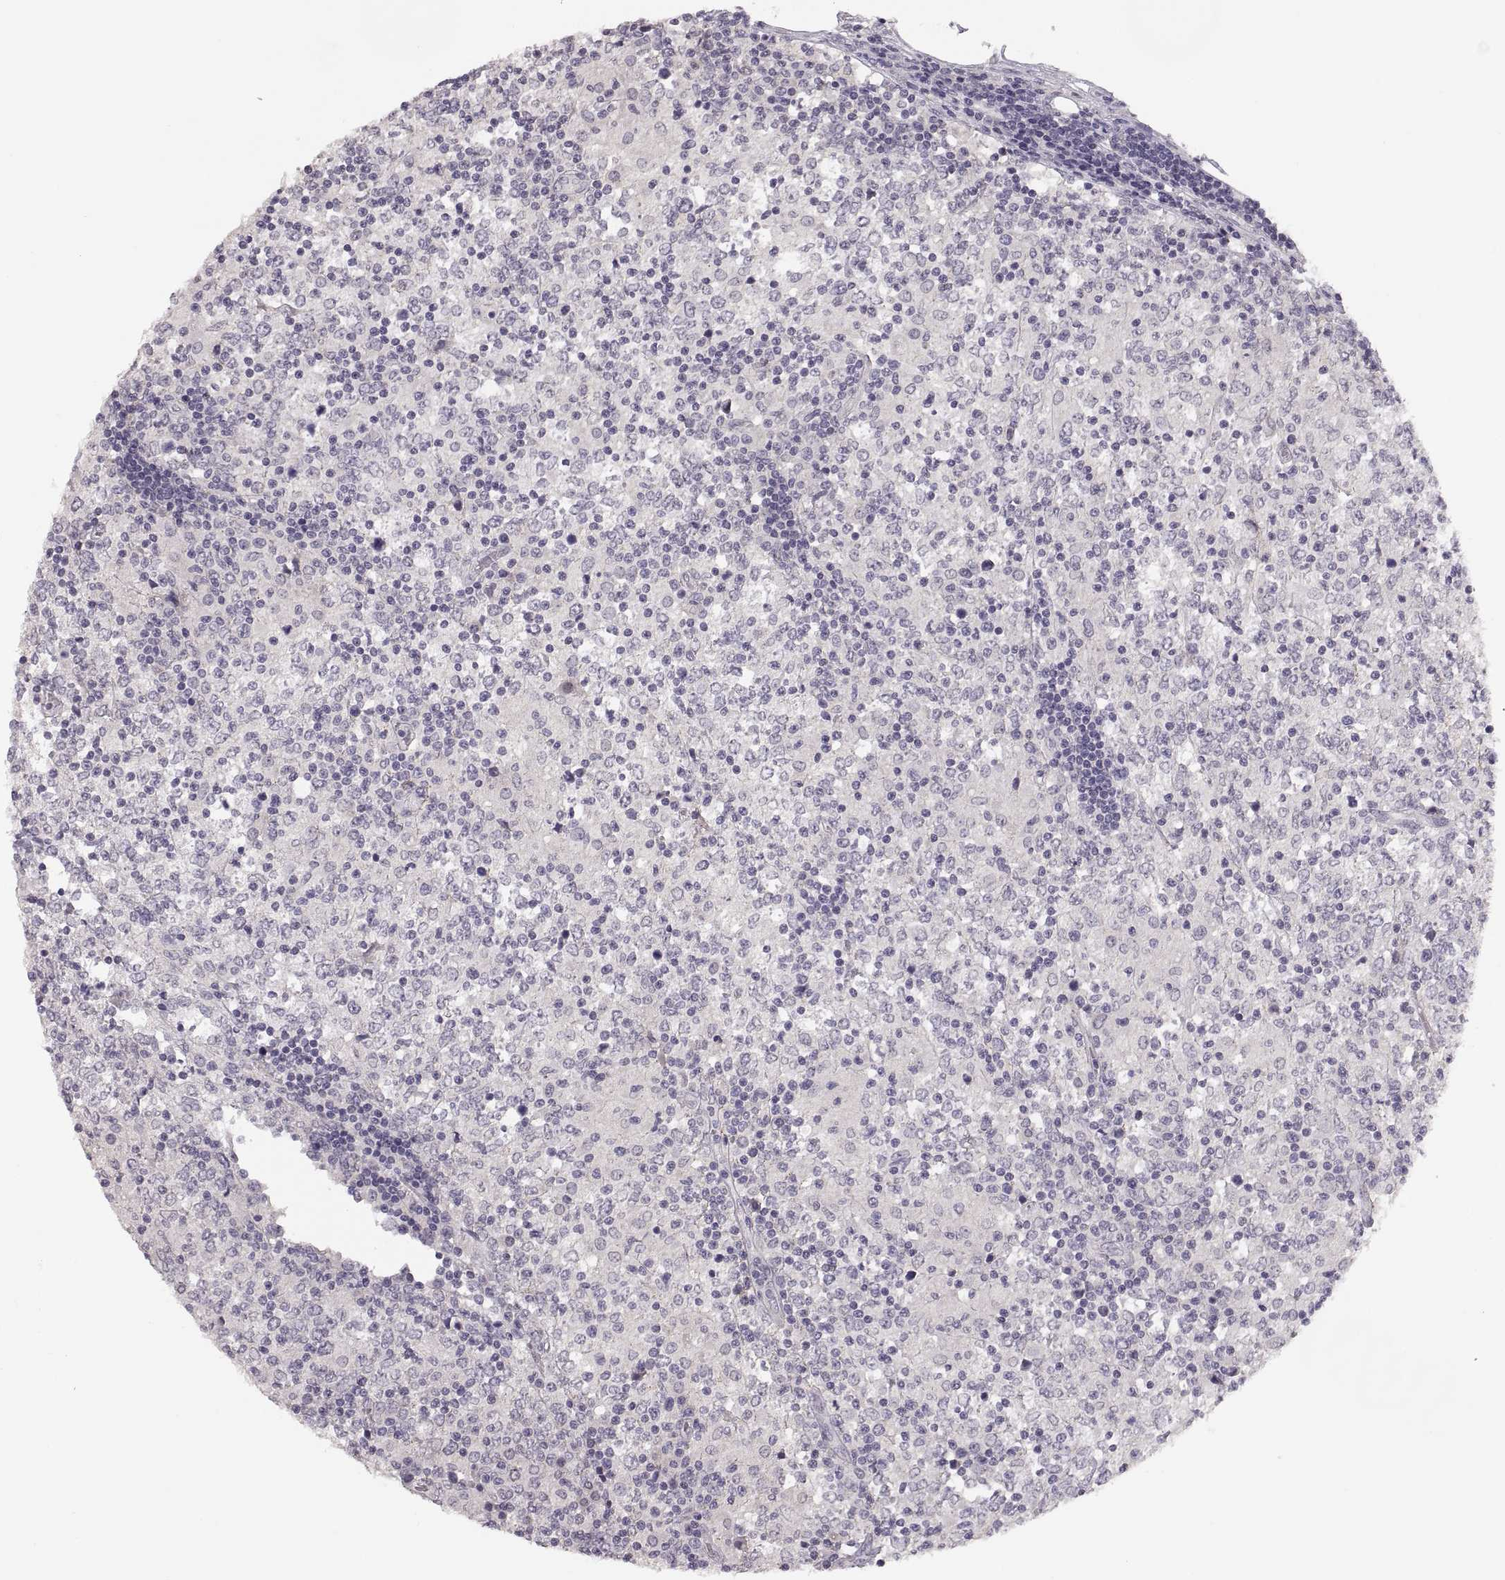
{"staining": {"intensity": "negative", "quantity": "none", "location": "none"}, "tissue": "lymphoma", "cell_type": "Tumor cells", "image_type": "cancer", "snomed": [{"axis": "morphology", "description": "Malignant lymphoma, non-Hodgkin's type, High grade"}, {"axis": "topography", "description": "Lymph node"}], "caption": "Micrograph shows no significant protein positivity in tumor cells of lymphoma.", "gene": "CDH2", "patient": {"sex": "female", "age": 84}}